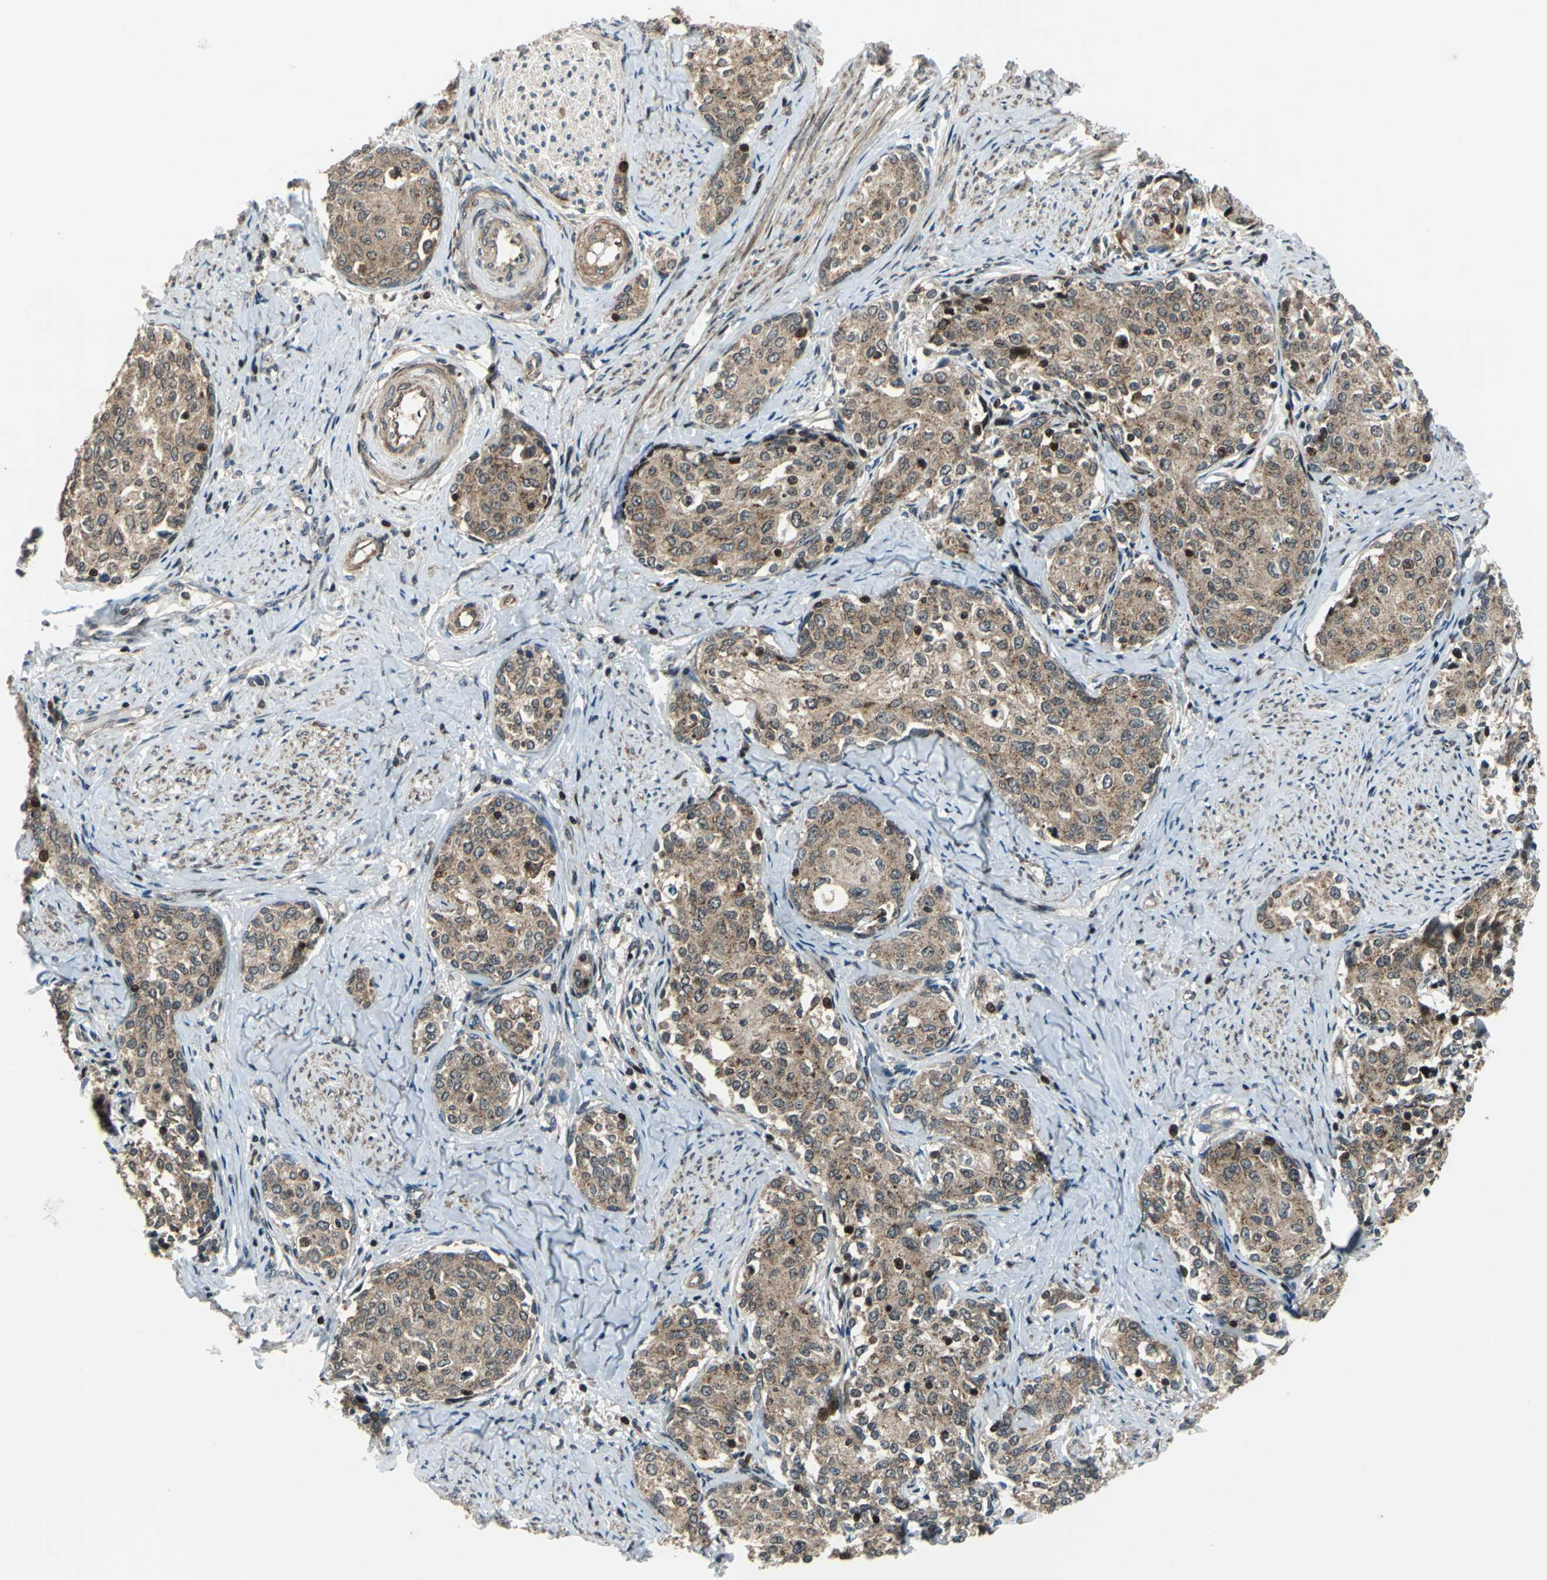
{"staining": {"intensity": "moderate", "quantity": ">75%", "location": "cytoplasmic/membranous"}, "tissue": "cervical cancer", "cell_type": "Tumor cells", "image_type": "cancer", "snomed": [{"axis": "morphology", "description": "Squamous cell carcinoma, NOS"}, {"axis": "morphology", "description": "Adenocarcinoma, NOS"}, {"axis": "topography", "description": "Cervix"}], "caption": "Immunohistochemistry (IHC) of cervical cancer (adenocarcinoma) demonstrates medium levels of moderate cytoplasmic/membranous expression in about >75% of tumor cells. (DAB IHC with brightfield microscopy, high magnification).", "gene": "AATF", "patient": {"sex": "female", "age": 52}}